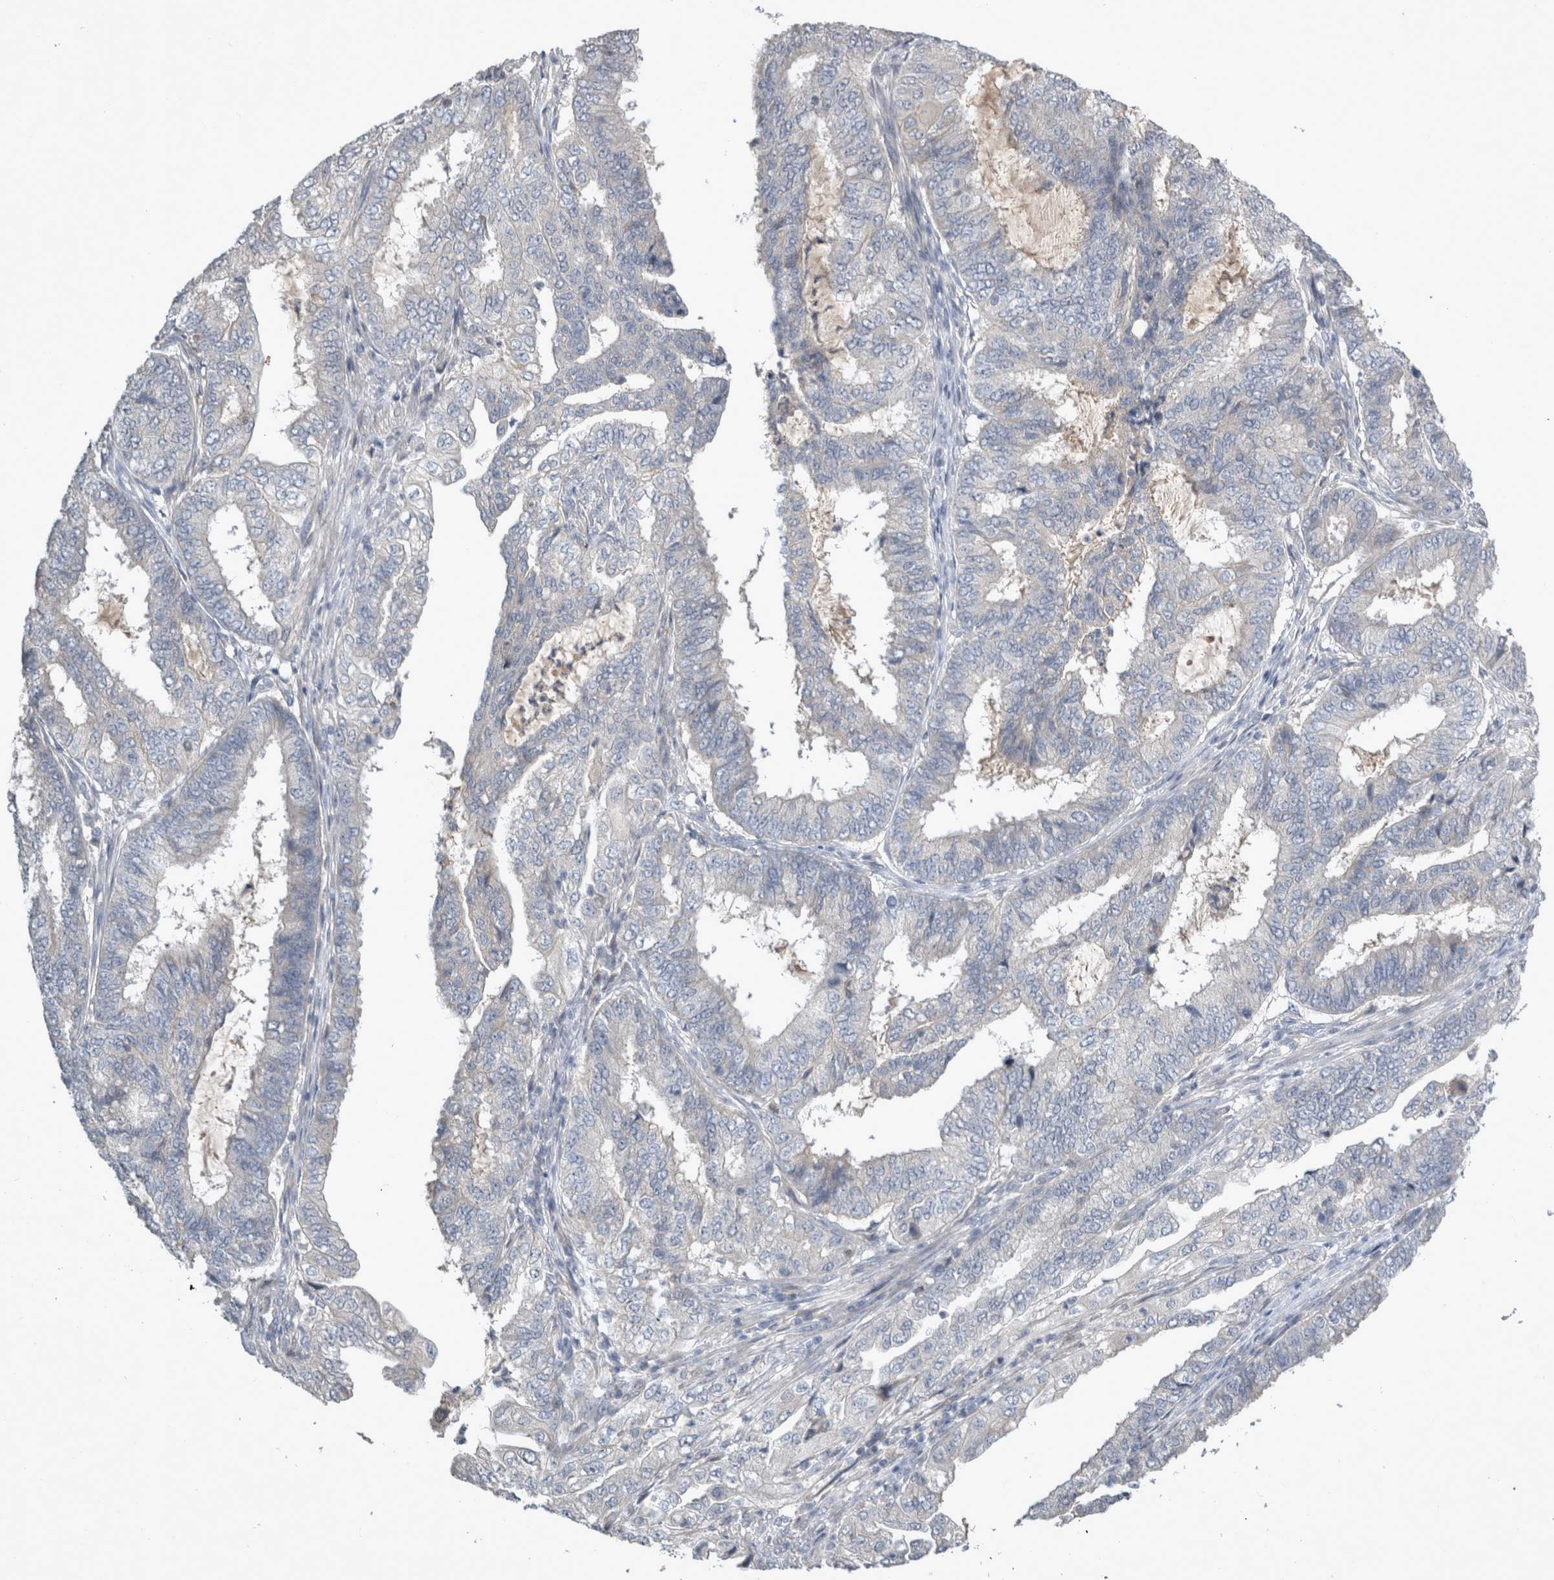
{"staining": {"intensity": "negative", "quantity": "none", "location": "none"}, "tissue": "endometrial cancer", "cell_type": "Tumor cells", "image_type": "cancer", "snomed": [{"axis": "morphology", "description": "Adenocarcinoma, NOS"}, {"axis": "topography", "description": "Endometrium"}], "caption": "Image shows no significant protein staining in tumor cells of endometrial cancer.", "gene": "SLC22A11", "patient": {"sex": "female", "age": 51}}